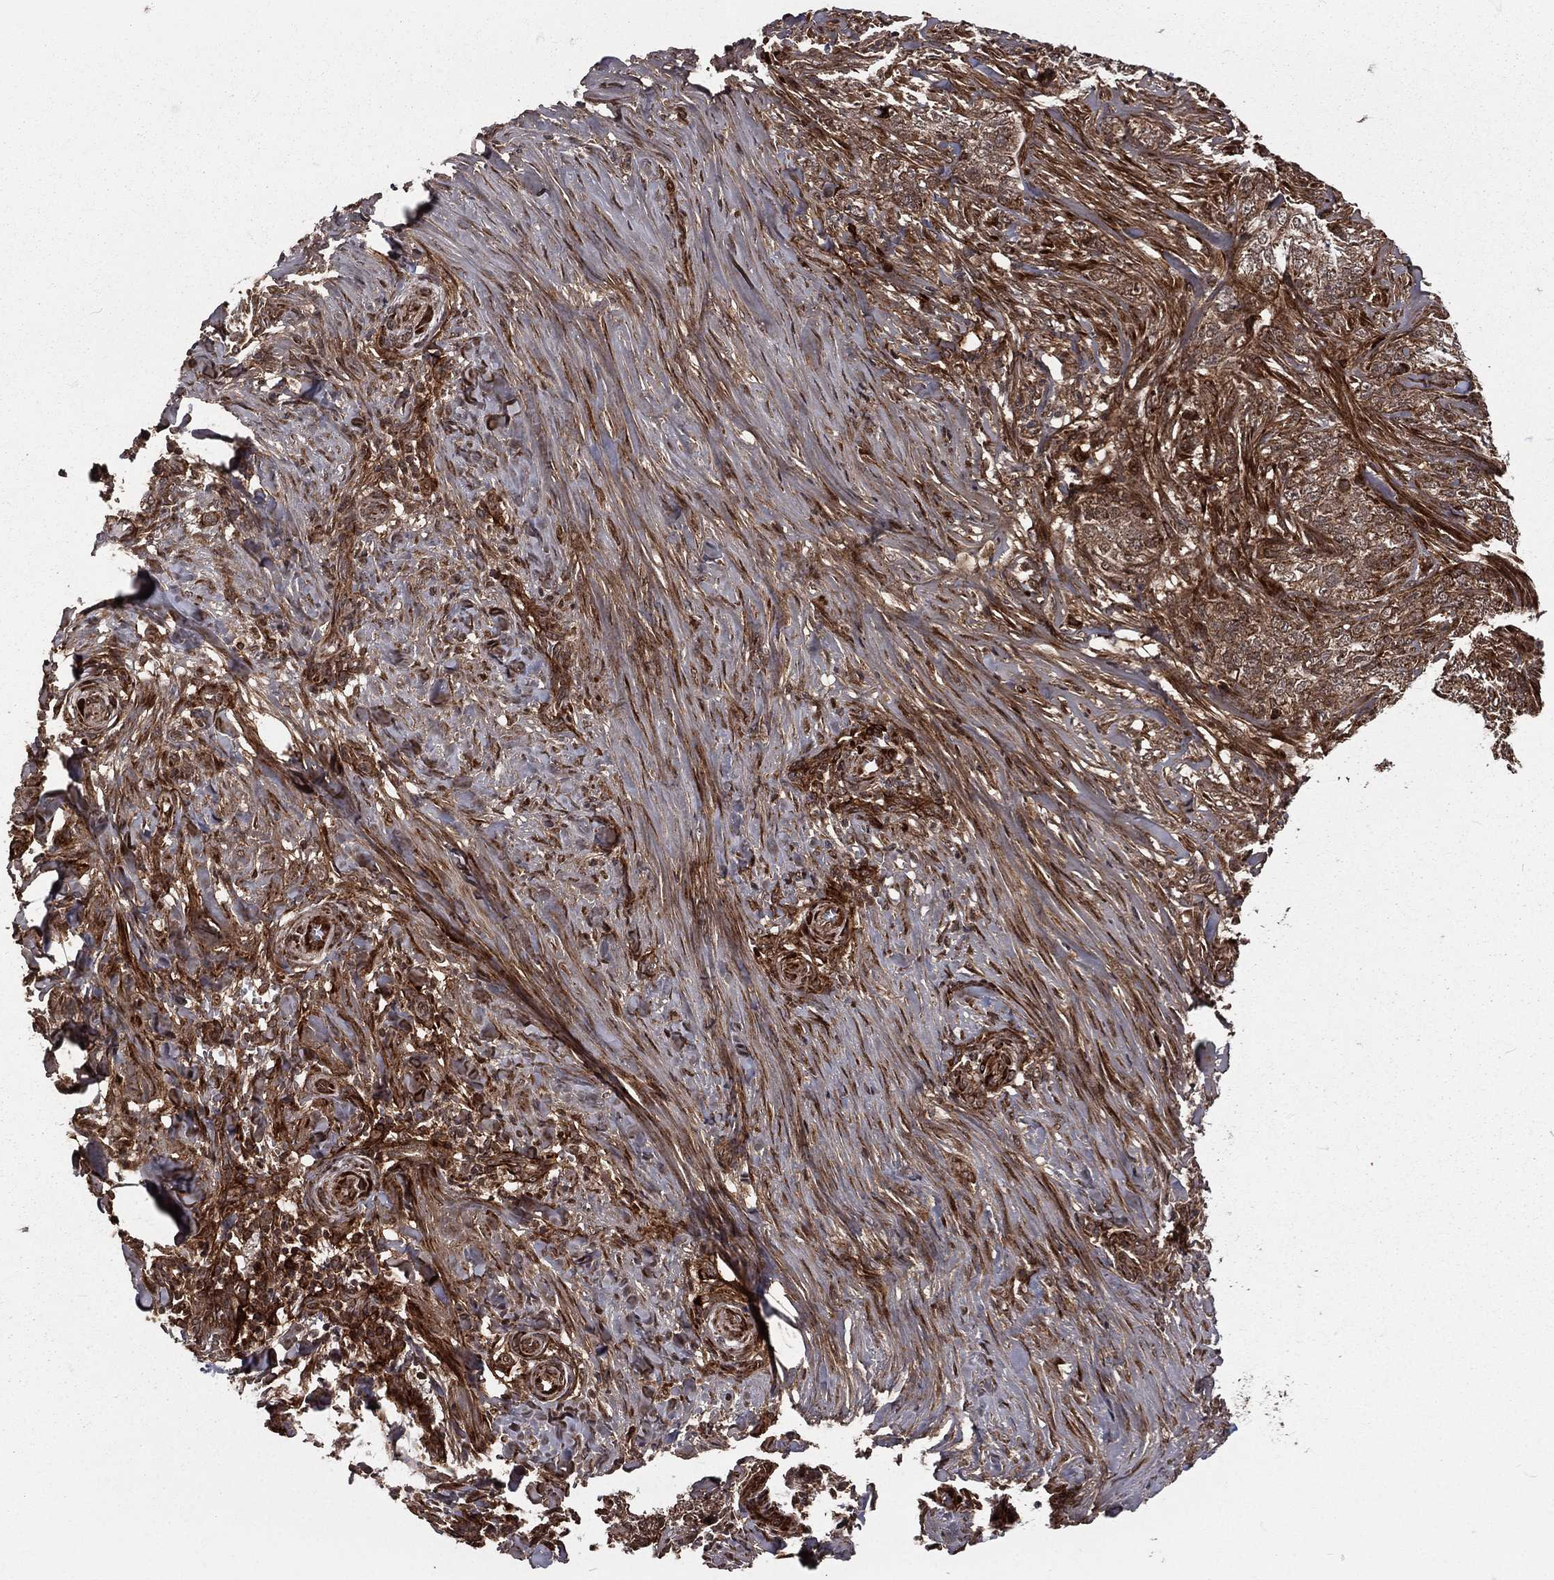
{"staining": {"intensity": "strong", "quantity": ">75%", "location": "cytoplasmic/membranous,nuclear"}, "tissue": "skin cancer", "cell_type": "Tumor cells", "image_type": "cancer", "snomed": [{"axis": "morphology", "description": "Basal cell carcinoma"}, {"axis": "topography", "description": "Skin"}], "caption": "Basal cell carcinoma (skin) stained with a protein marker shows strong staining in tumor cells.", "gene": "MDM2", "patient": {"sex": "female", "age": 69}}